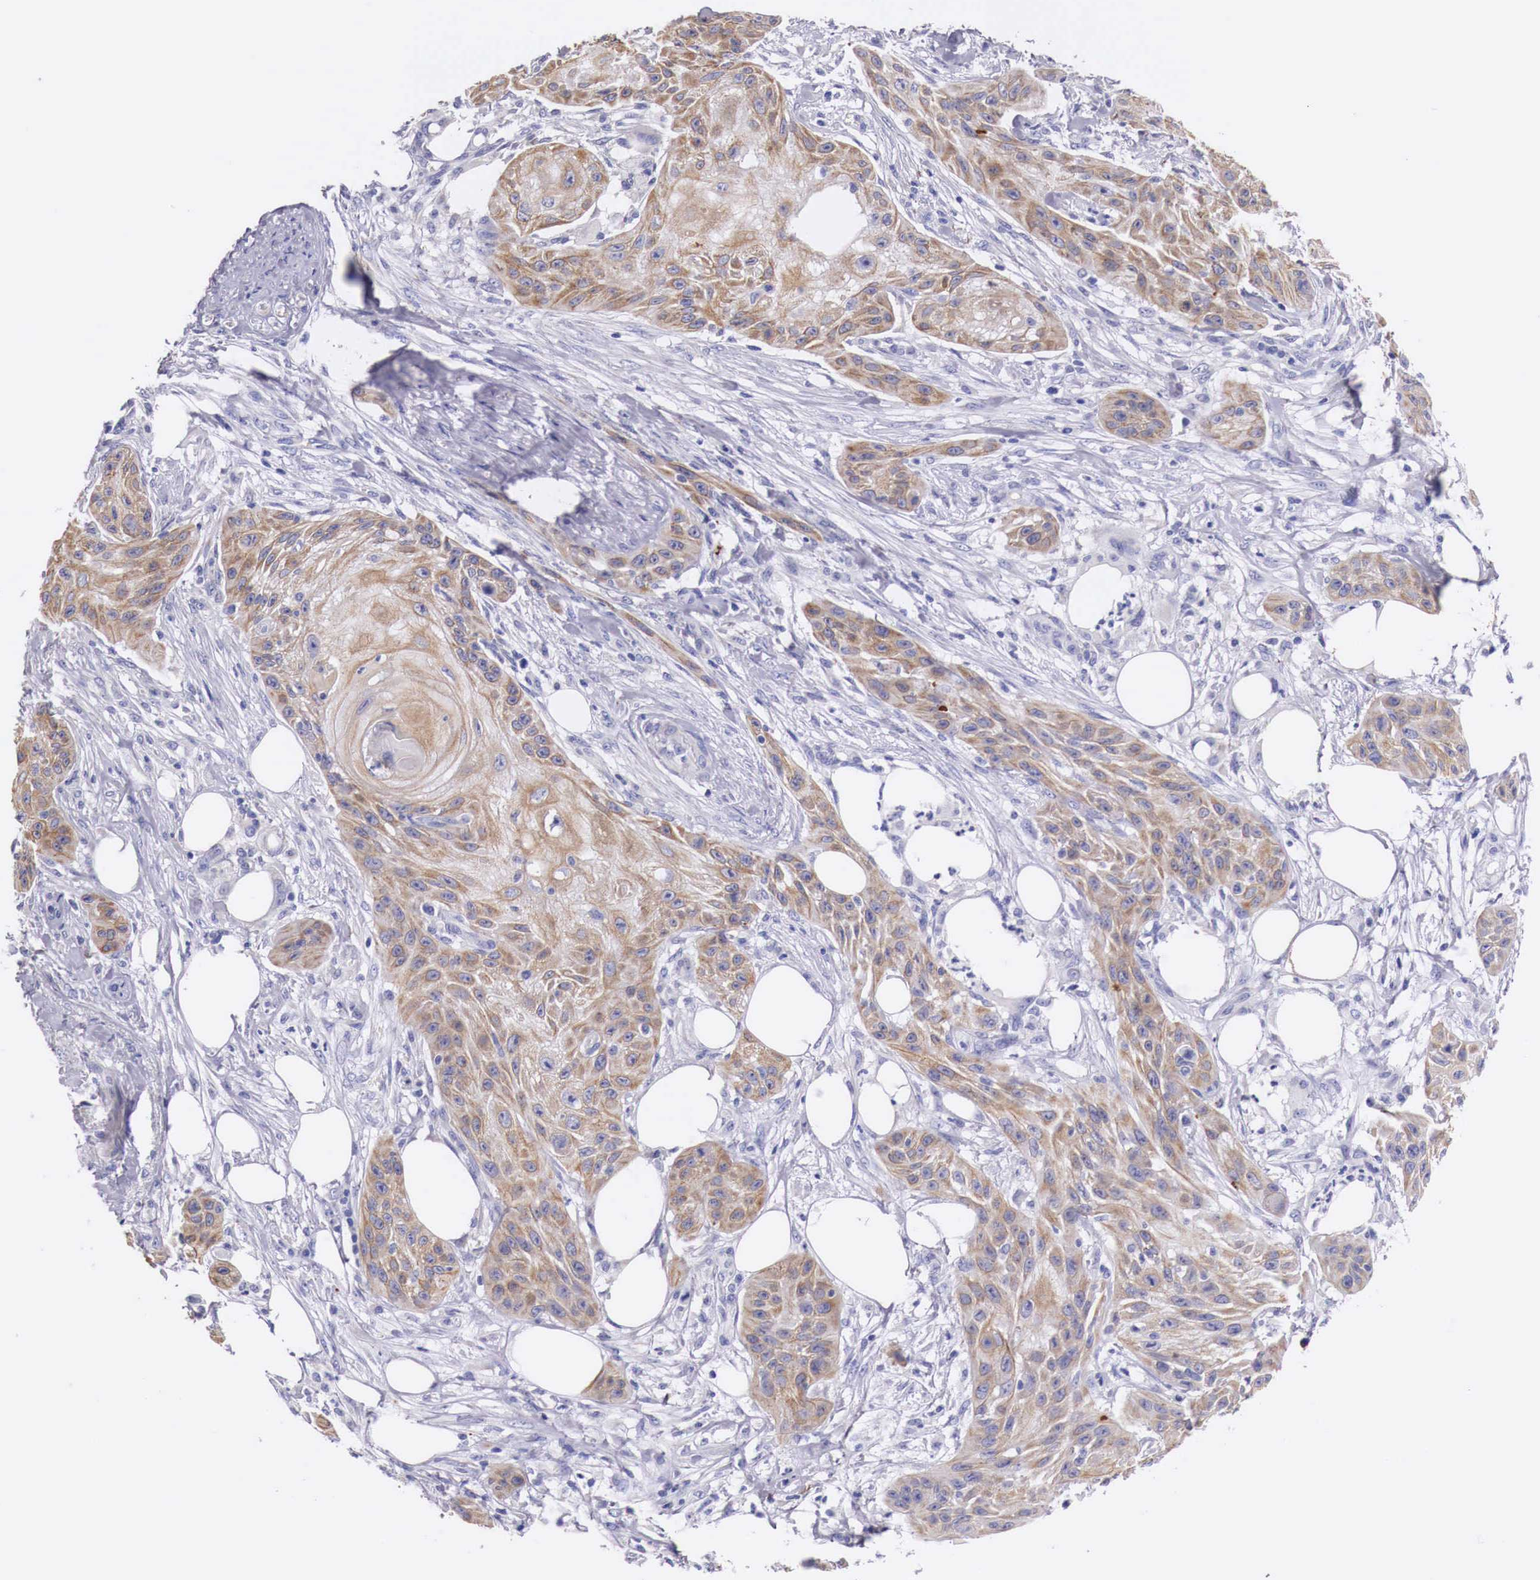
{"staining": {"intensity": "moderate", "quantity": ">75%", "location": "cytoplasmic/membranous"}, "tissue": "skin cancer", "cell_type": "Tumor cells", "image_type": "cancer", "snomed": [{"axis": "morphology", "description": "Squamous cell carcinoma, NOS"}, {"axis": "topography", "description": "Skin"}], "caption": "Protein analysis of skin cancer (squamous cell carcinoma) tissue demonstrates moderate cytoplasmic/membranous positivity in approximately >75% of tumor cells. The staining is performed using DAB brown chromogen to label protein expression. The nuclei are counter-stained blue using hematoxylin.", "gene": "NREP", "patient": {"sex": "female", "age": 88}}